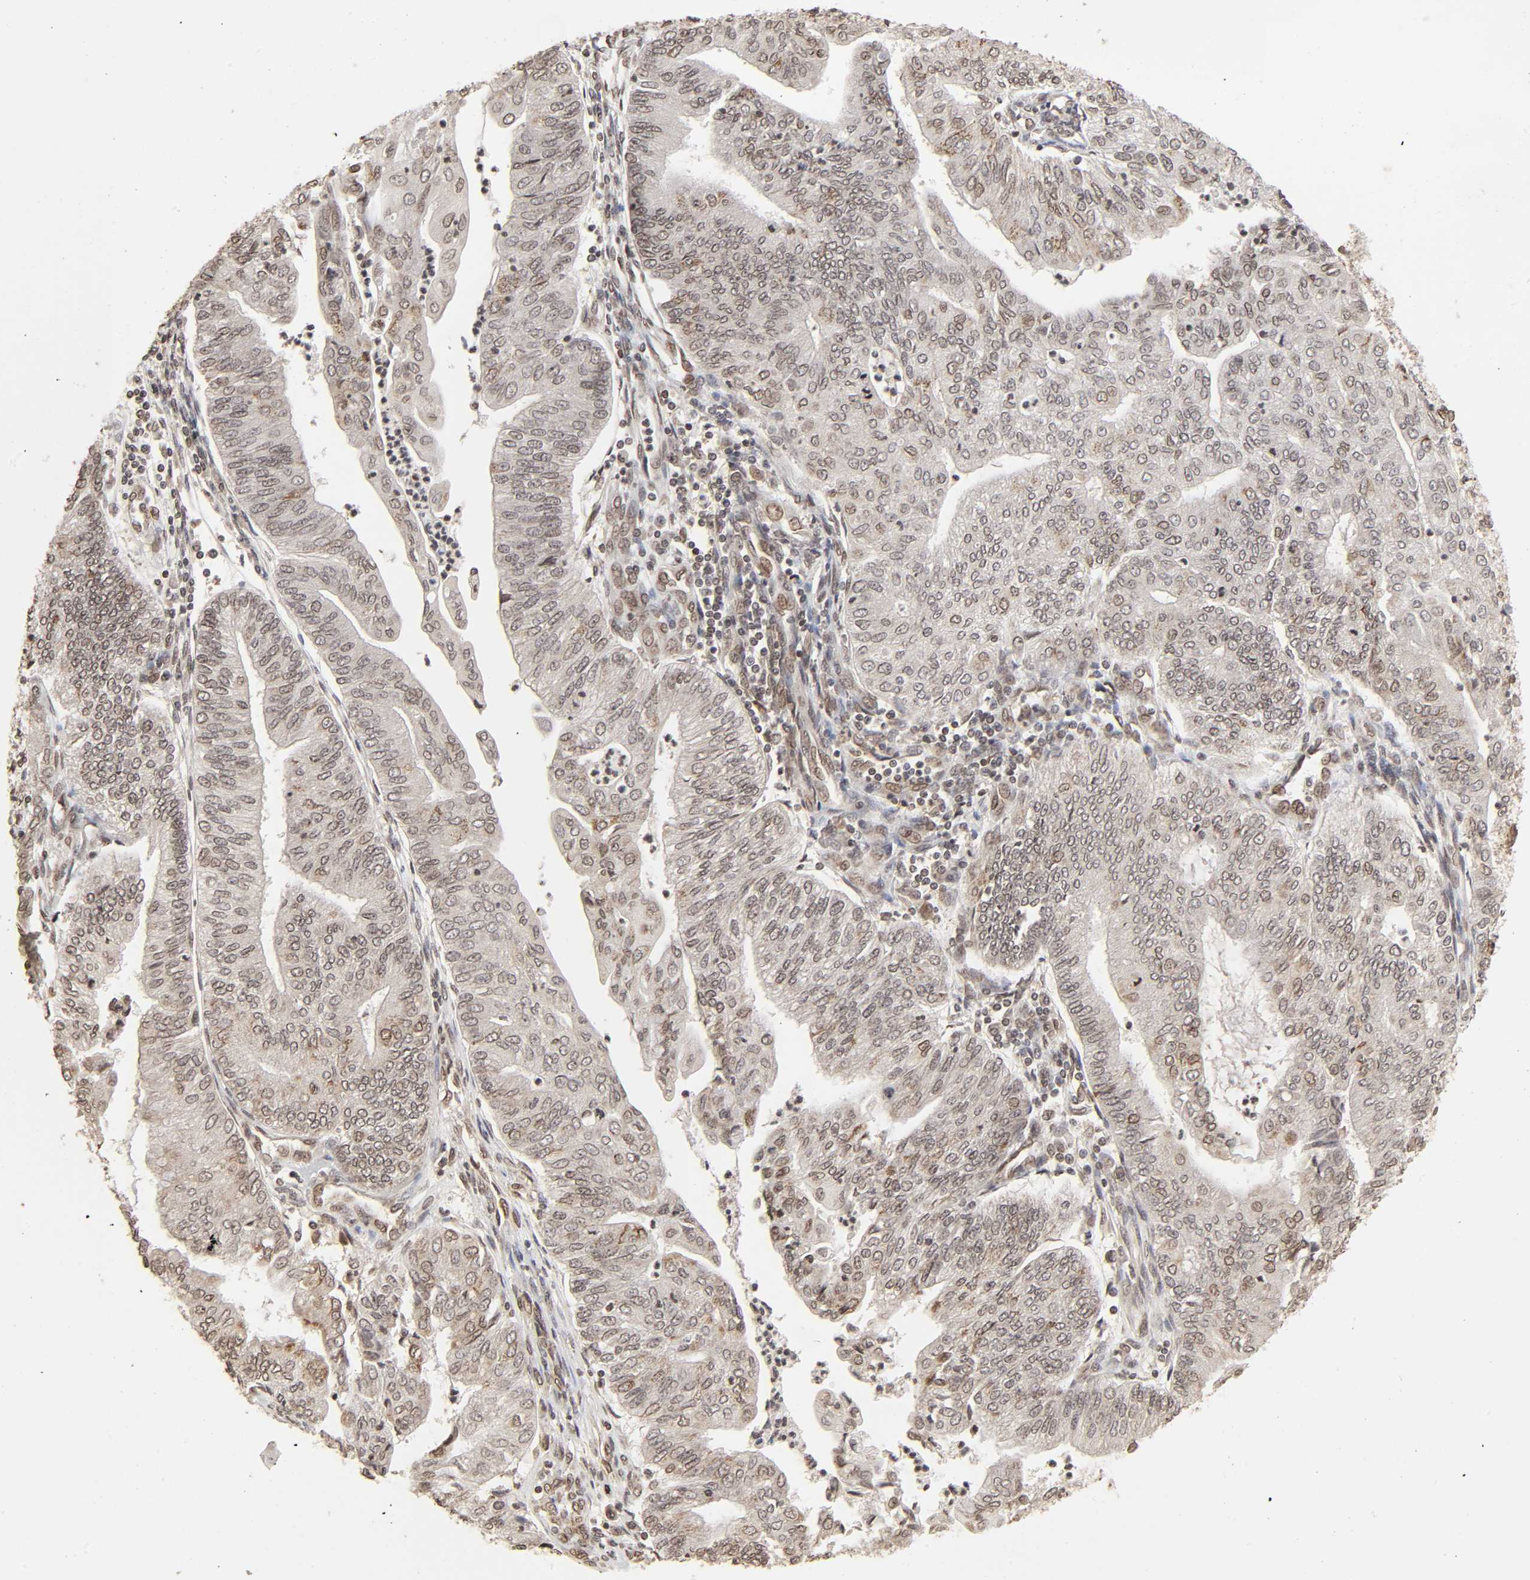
{"staining": {"intensity": "weak", "quantity": "25%-75%", "location": "cytoplasmic/membranous,nuclear"}, "tissue": "endometrial cancer", "cell_type": "Tumor cells", "image_type": "cancer", "snomed": [{"axis": "morphology", "description": "Adenocarcinoma, NOS"}, {"axis": "topography", "description": "Endometrium"}], "caption": "DAB immunohistochemical staining of human endometrial cancer exhibits weak cytoplasmic/membranous and nuclear protein positivity in about 25%-75% of tumor cells.", "gene": "MLLT6", "patient": {"sex": "female", "age": 59}}